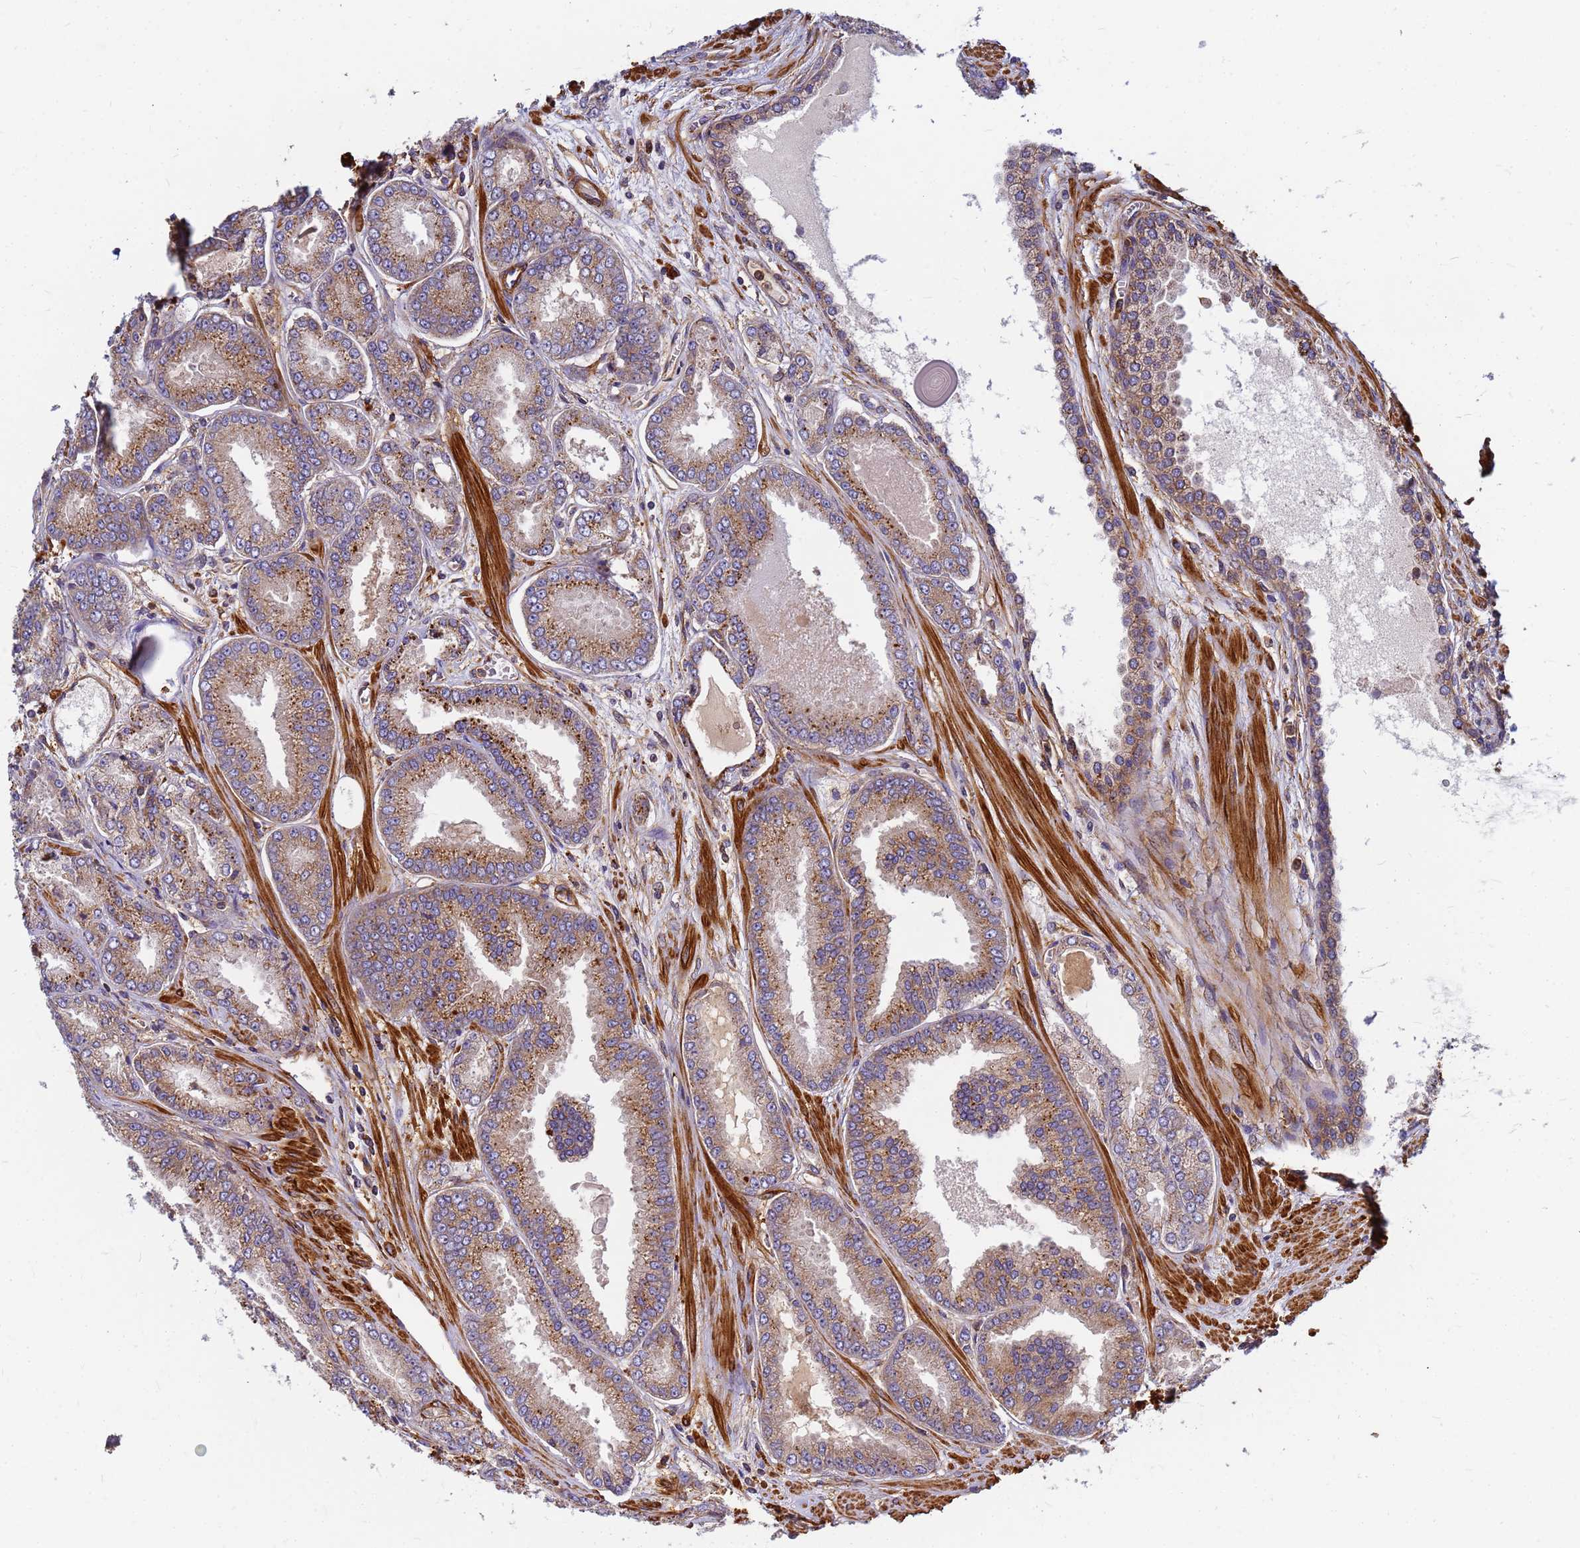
{"staining": {"intensity": "moderate", "quantity": ">75%", "location": "cytoplasmic/membranous"}, "tissue": "prostate cancer", "cell_type": "Tumor cells", "image_type": "cancer", "snomed": [{"axis": "morphology", "description": "Adenocarcinoma, High grade"}, {"axis": "topography", "description": "Prostate"}], "caption": "Human high-grade adenocarcinoma (prostate) stained with a protein marker shows moderate staining in tumor cells.", "gene": "C2CD5", "patient": {"sex": "male", "age": 74}}